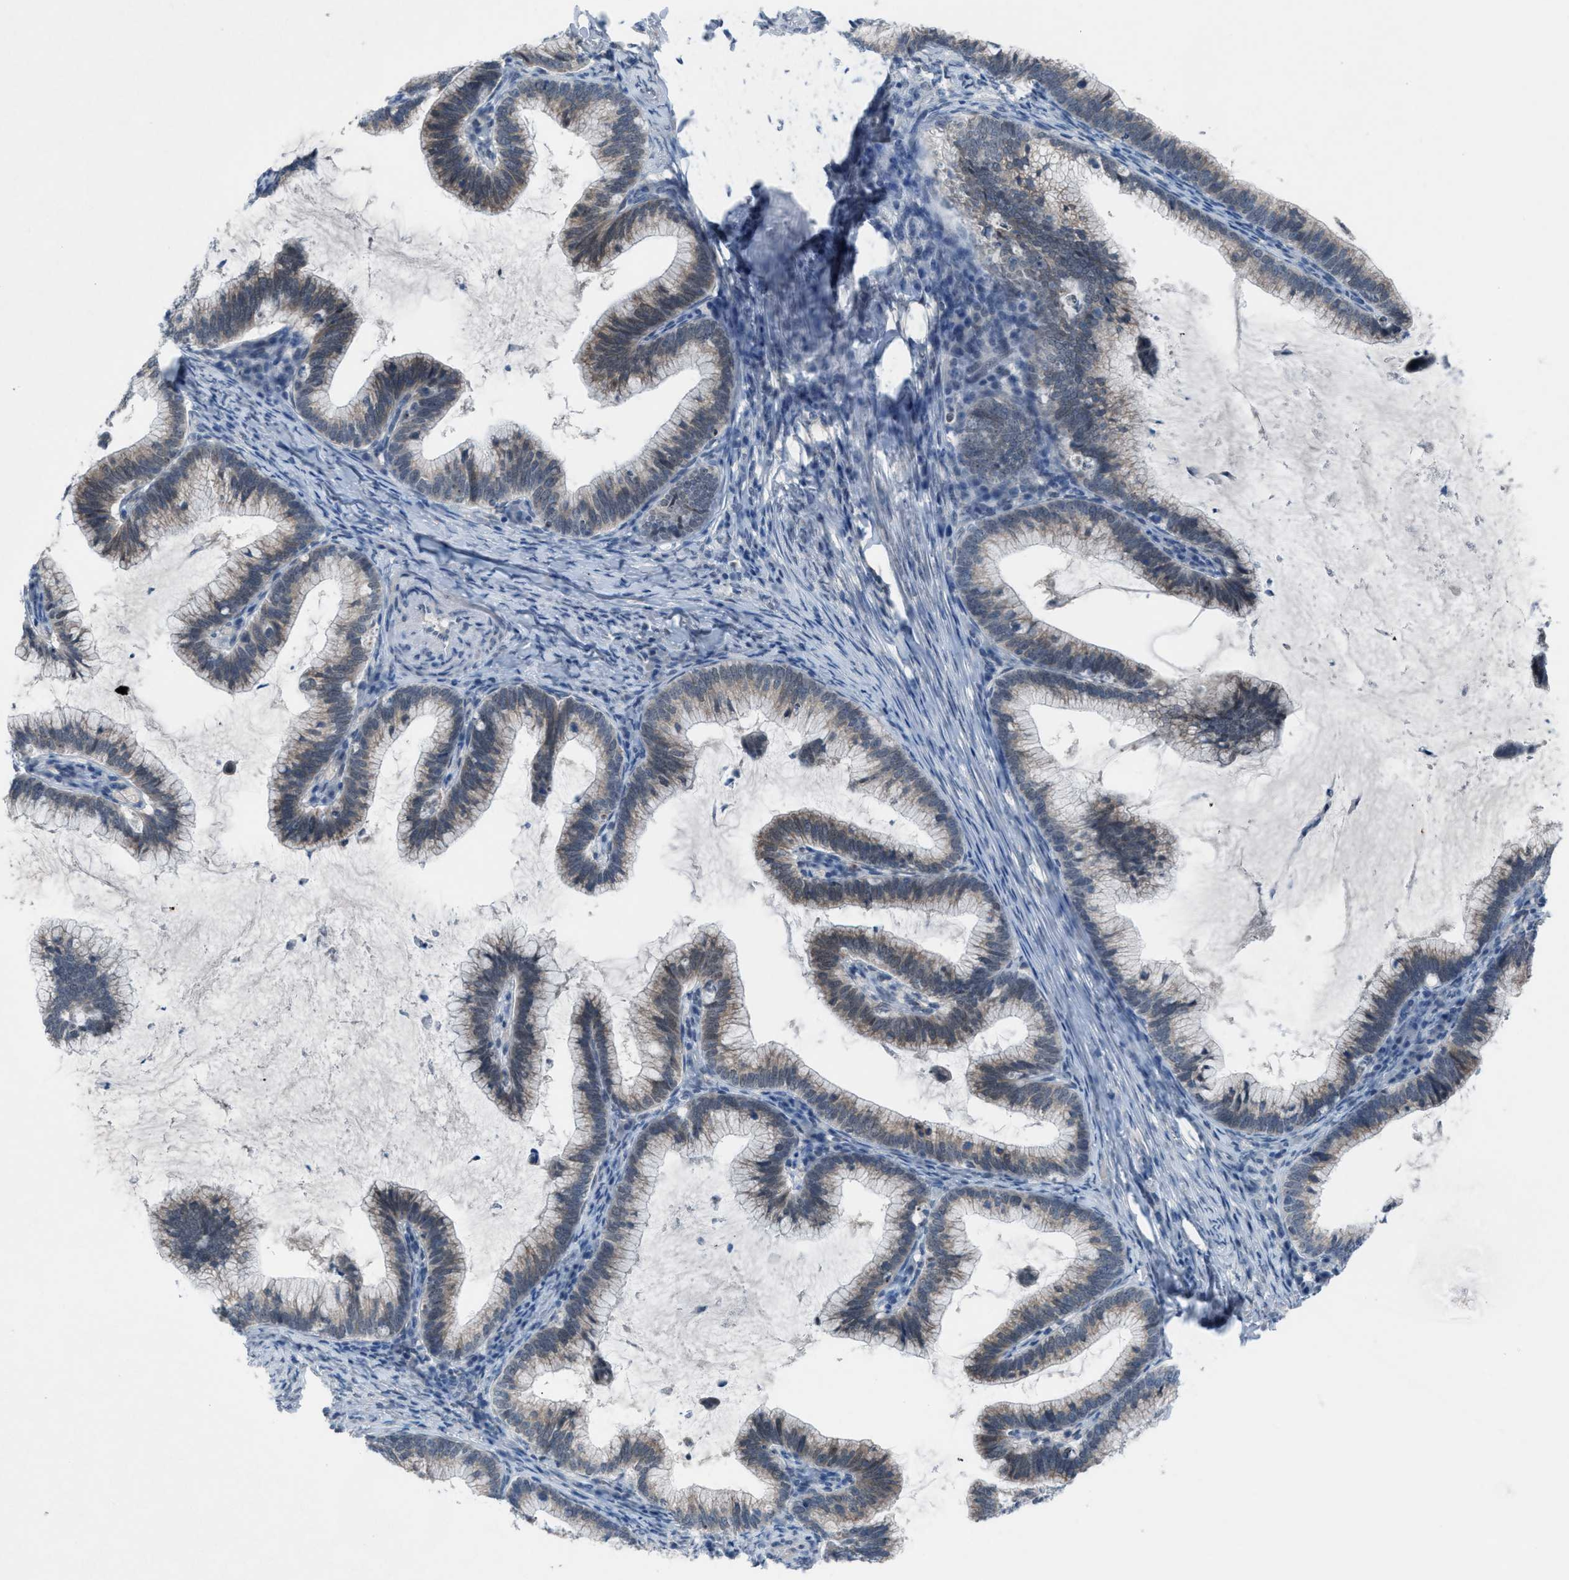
{"staining": {"intensity": "weak", "quantity": "25%-75%", "location": "cytoplasmic/membranous"}, "tissue": "cervical cancer", "cell_type": "Tumor cells", "image_type": "cancer", "snomed": [{"axis": "morphology", "description": "Adenocarcinoma, NOS"}, {"axis": "topography", "description": "Cervix"}], "caption": "About 25%-75% of tumor cells in human cervical adenocarcinoma demonstrate weak cytoplasmic/membranous protein expression as visualized by brown immunohistochemical staining.", "gene": "ANAPC11", "patient": {"sex": "female", "age": 36}}